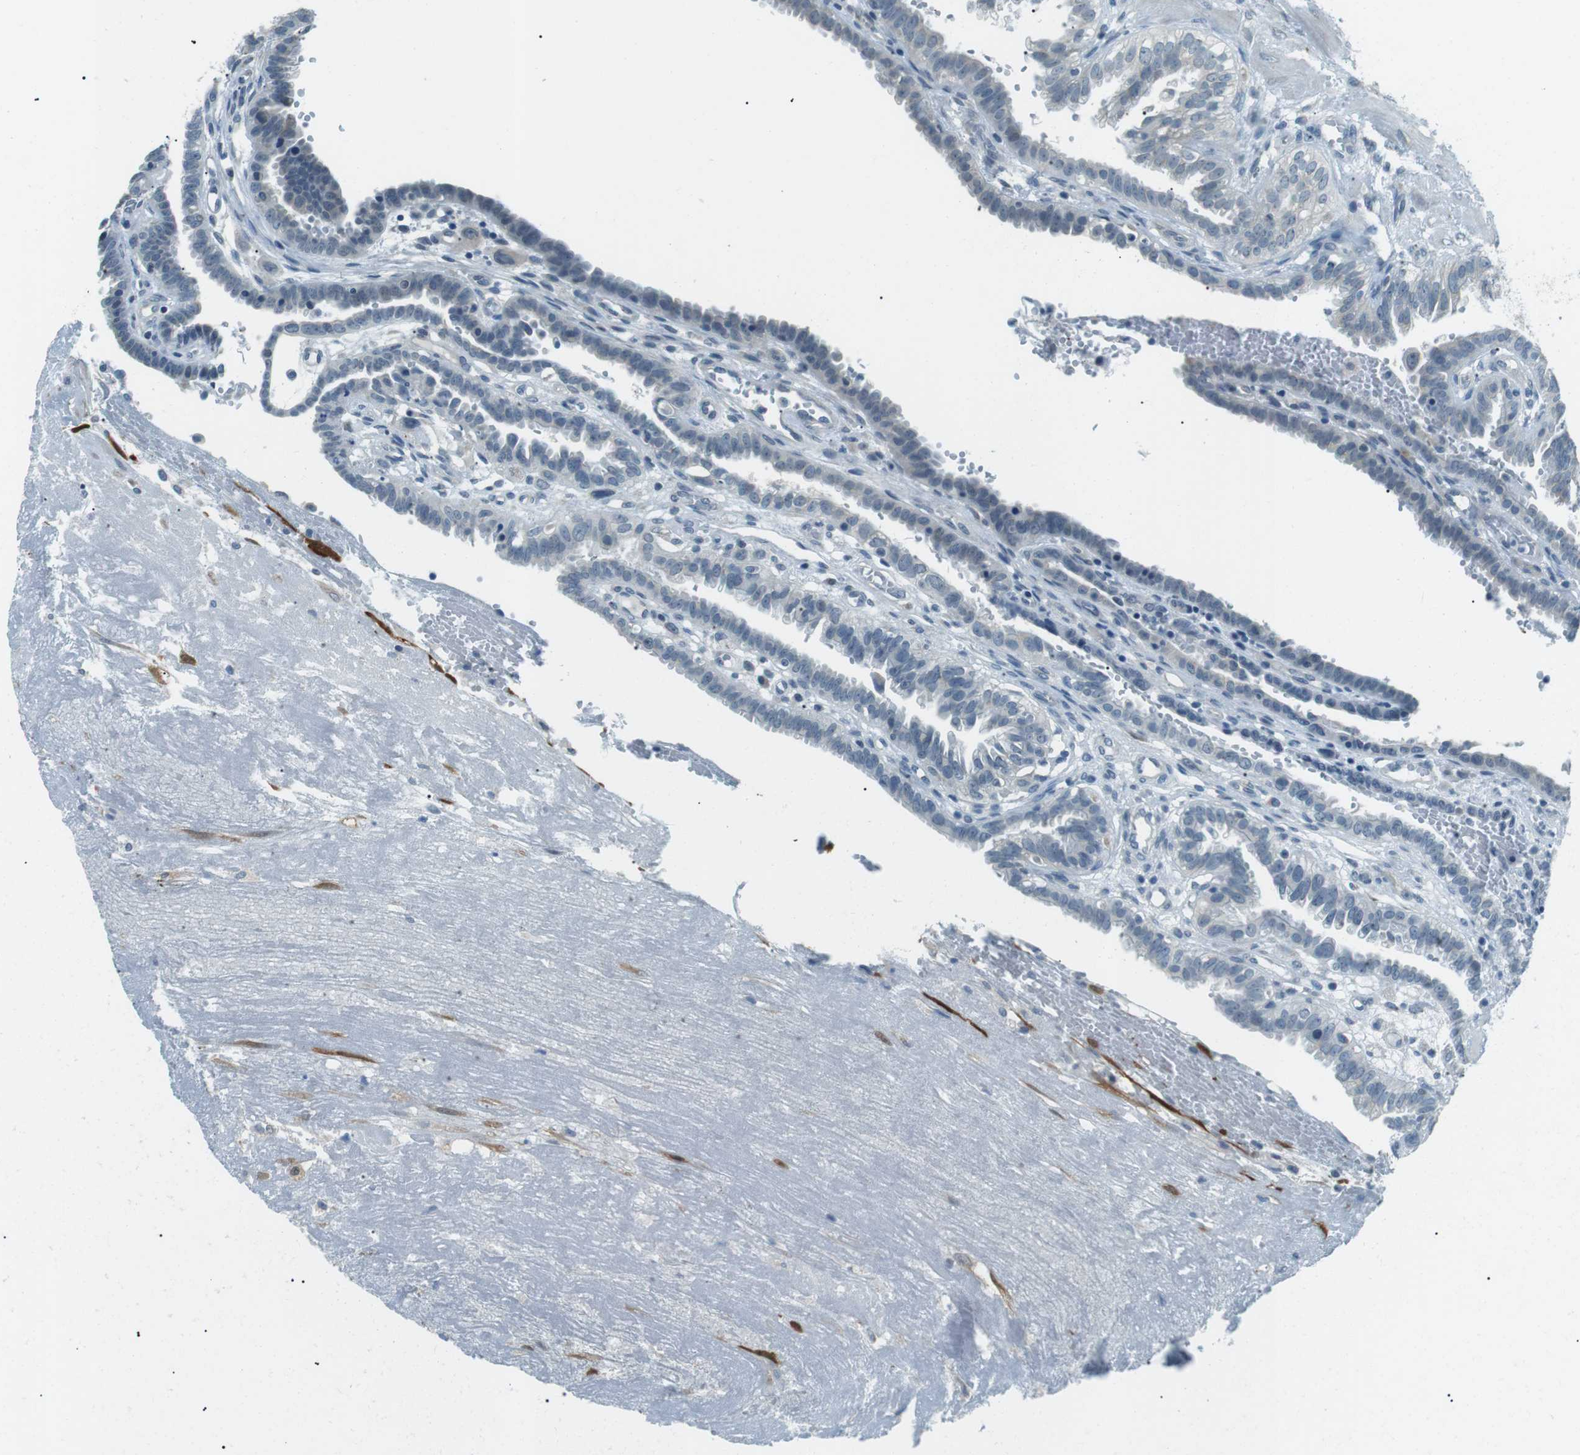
{"staining": {"intensity": "negative", "quantity": "none", "location": "none"}, "tissue": "fallopian tube", "cell_type": "Glandular cells", "image_type": "normal", "snomed": [{"axis": "morphology", "description": "Normal tissue, NOS"}, {"axis": "topography", "description": "Fallopian tube"}, {"axis": "topography", "description": "Placenta"}], "caption": "Glandular cells show no significant staining in benign fallopian tube. (DAB (3,3'-diaminobenzidine) immunohistochemistry (IHC), high magnification).", "gene": "ENSG00000289724", "patient": {"sex": "female", "age": 34}}